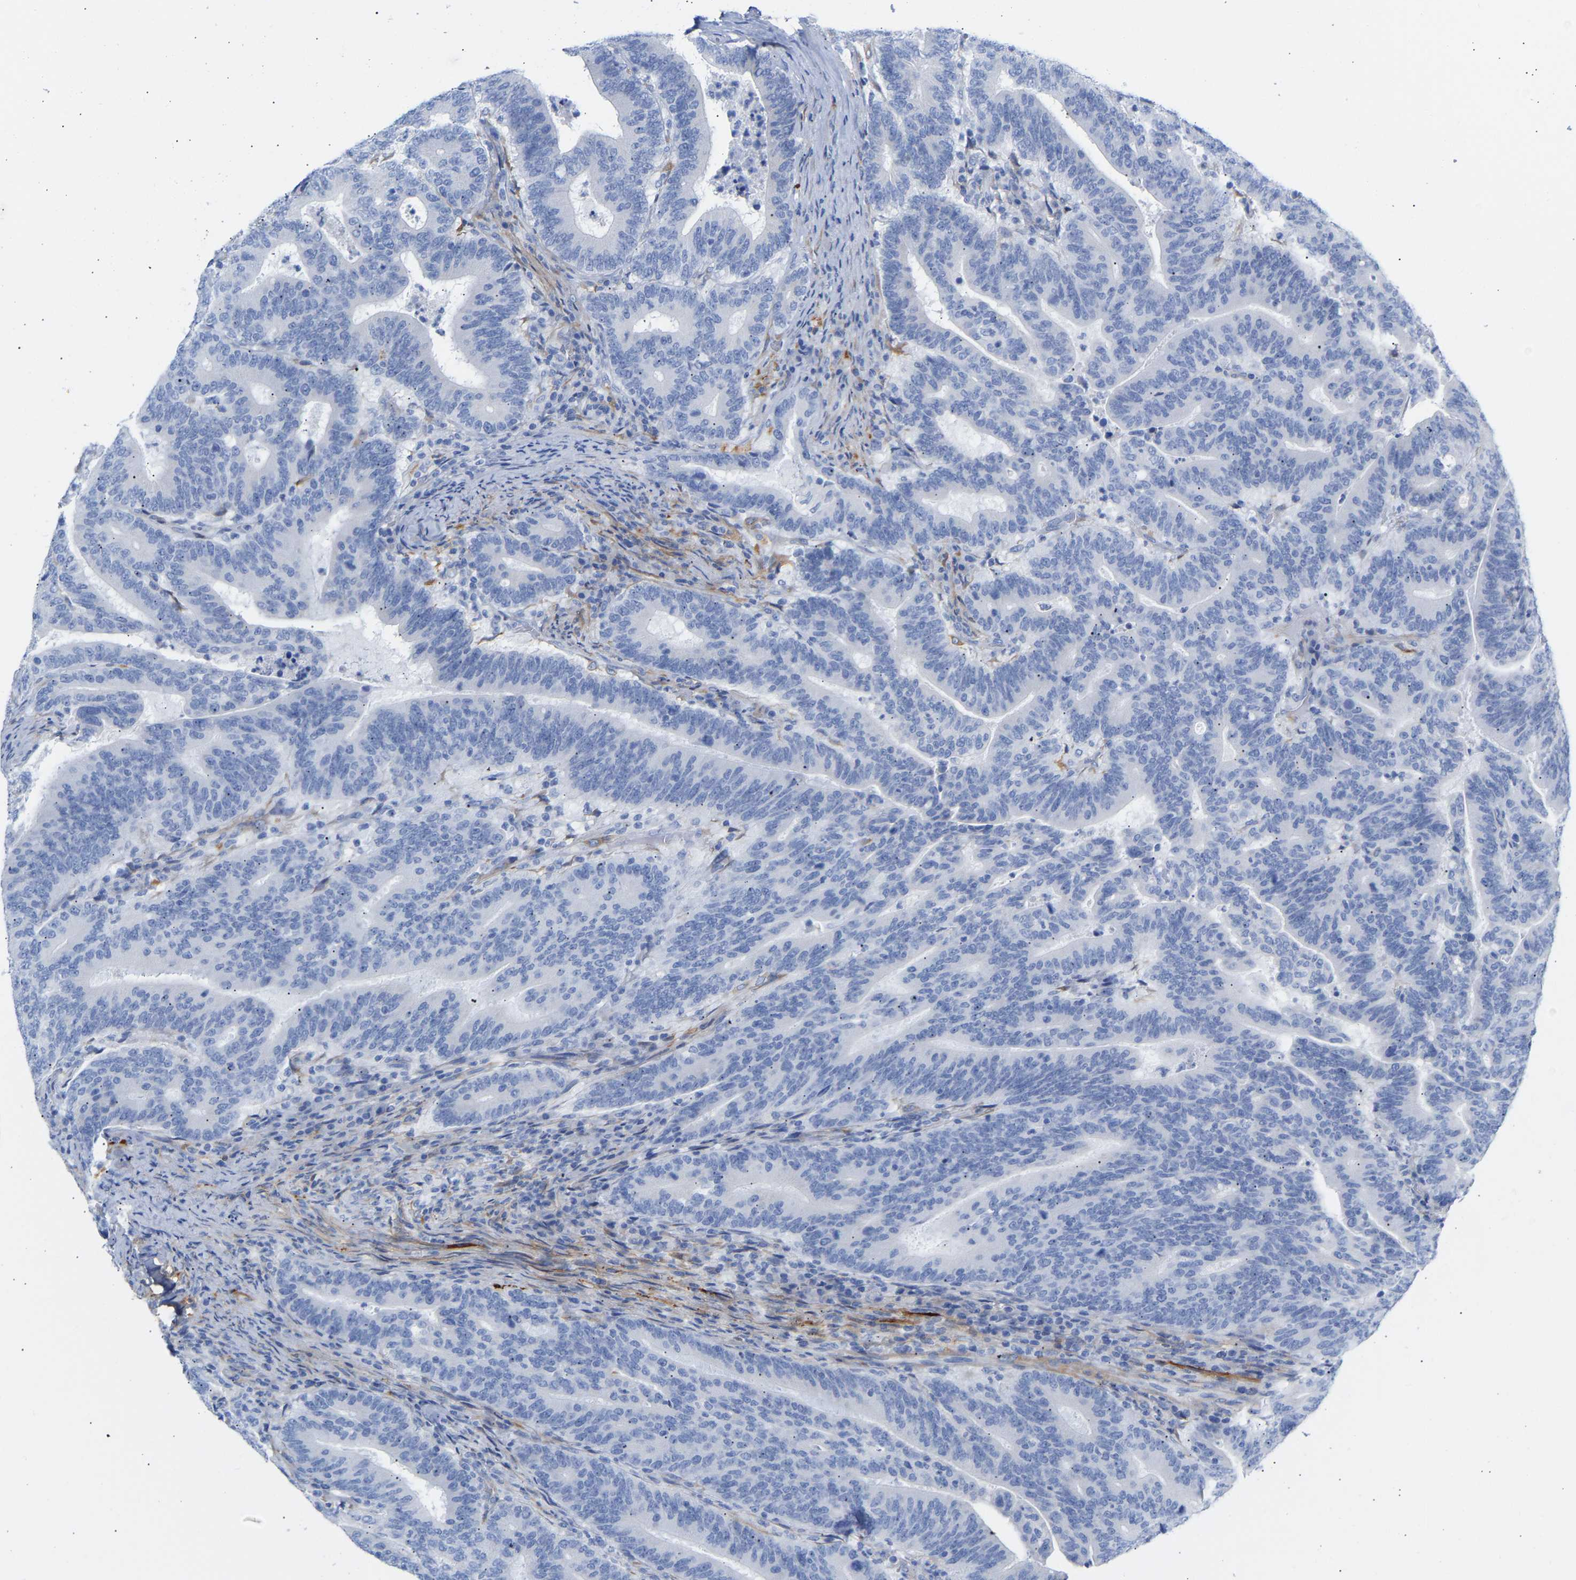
{"staining": {"intensity": "negative", "quantity": "none", "location": "none"}, "tissue": "colorectal cancer", "cell_type": "Tumor cells", "image_type": "cancer", "snomed": [{"axis": "morphology", "description": "Adenocarcinoma, NOS"}, {"axis": "topography", "description": "Colon"}], "caption": "Immunohistochemistry (IHC) histopathology image of neoplastic tissue: human adenocarcinoma (colorectal) stained with DAB shows no significant protein staining in tumor cells.", "gene": "AMPH", "patient": {"sex": "female", "age": 66}}